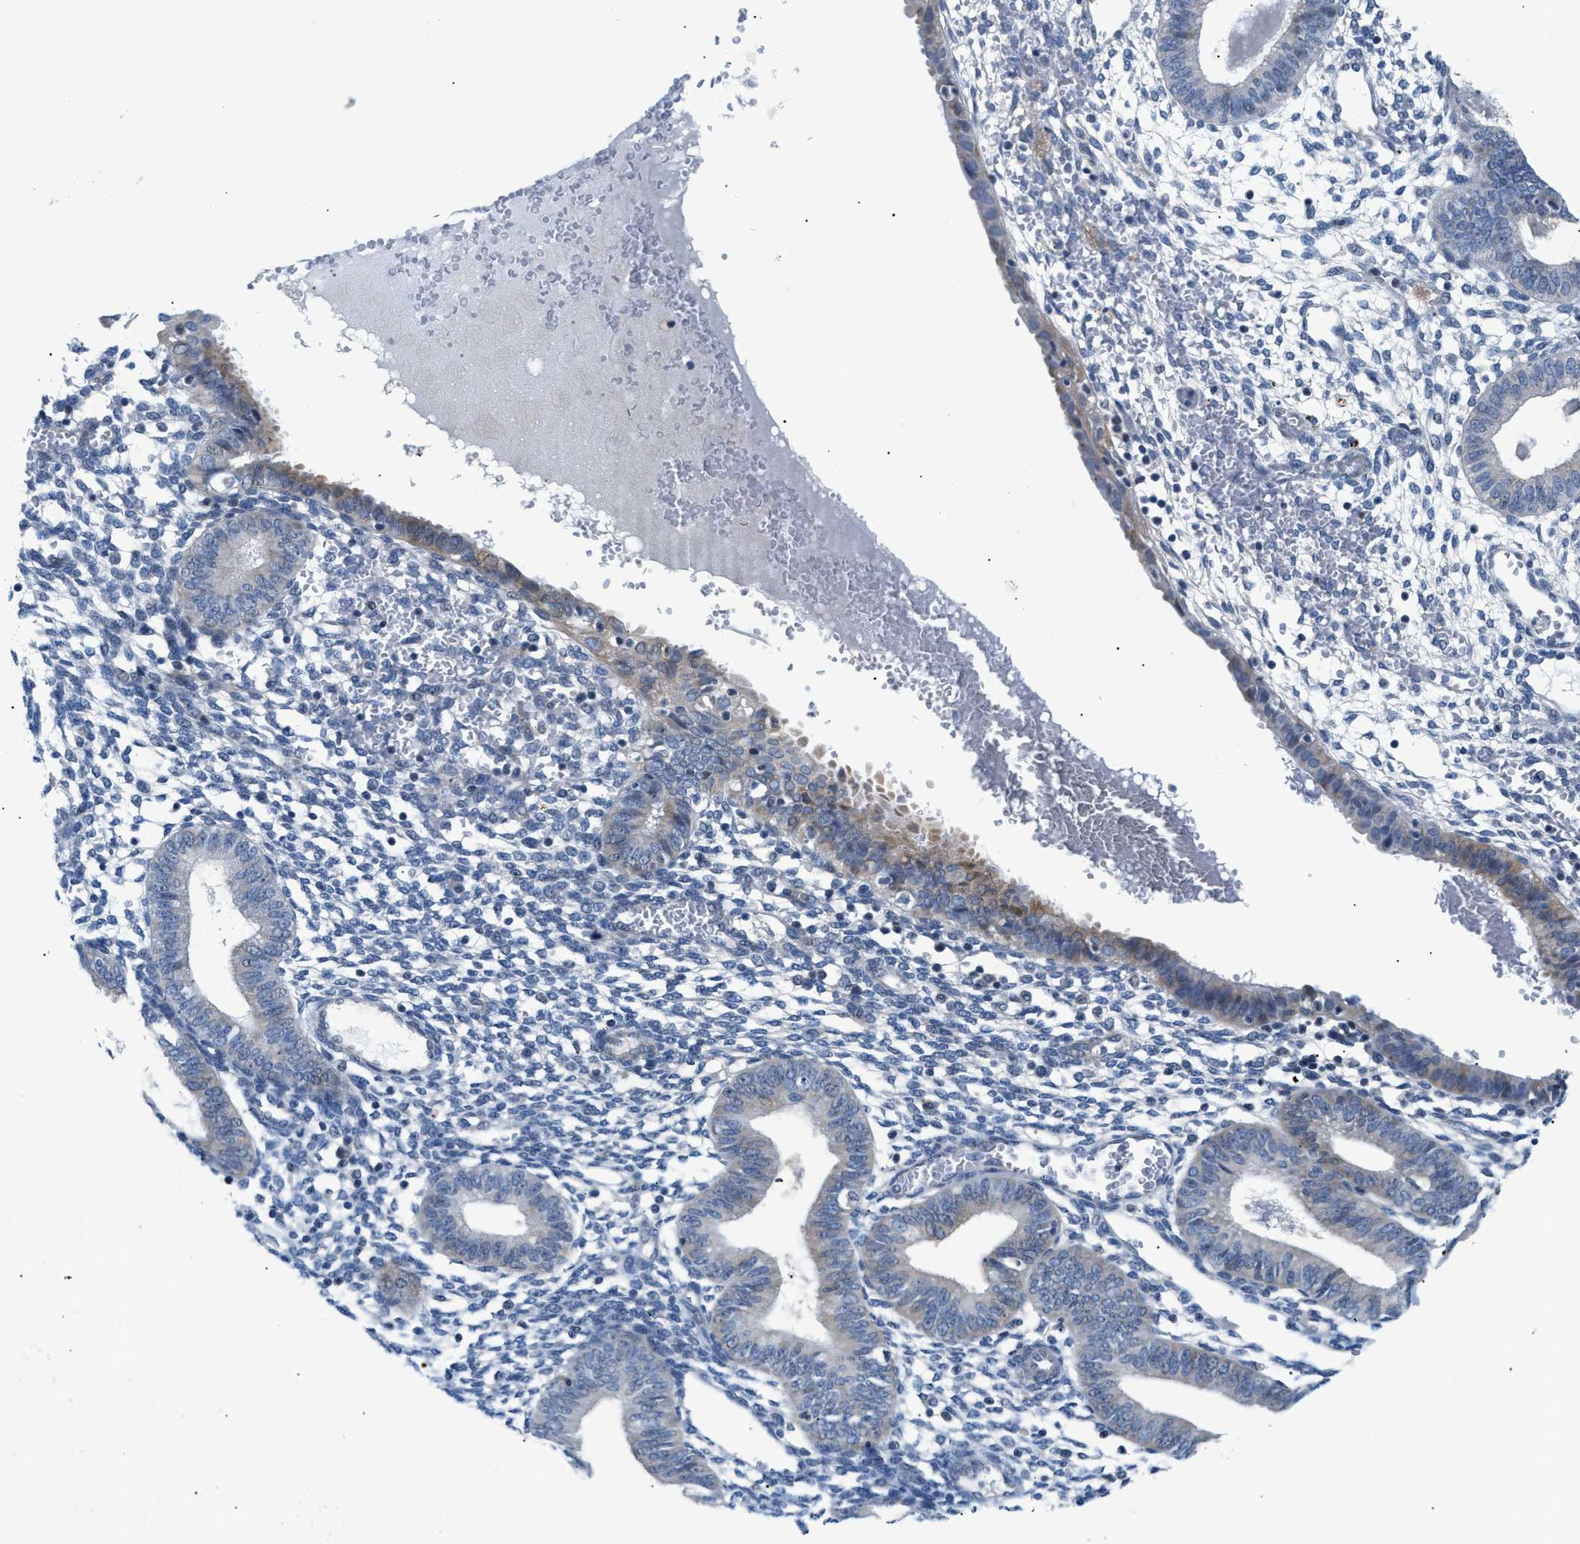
{"staining": {"intensity": "negative", "quantity": "none", "location": "none"}, "tissue": "endometrium", "cell_type": "Cells in endometrial stroma", "image_type": "normal", "snomed": [{"axis": "morphology", "description": "Normal tissue, NOS"}, {"axis": "topography", "description": "Endometrium"}], "caption": "The photomicrograph displays no staining of cells in endometrial stroma in normal endometrium. (Stains: DAB immunohistochemistry (IHC) with hematoxylin counter stain, Microscopy: brightfield microscopy at high magnification).", "gene": "FDCSP", "patient": {"sex": "female", "age": 61}}